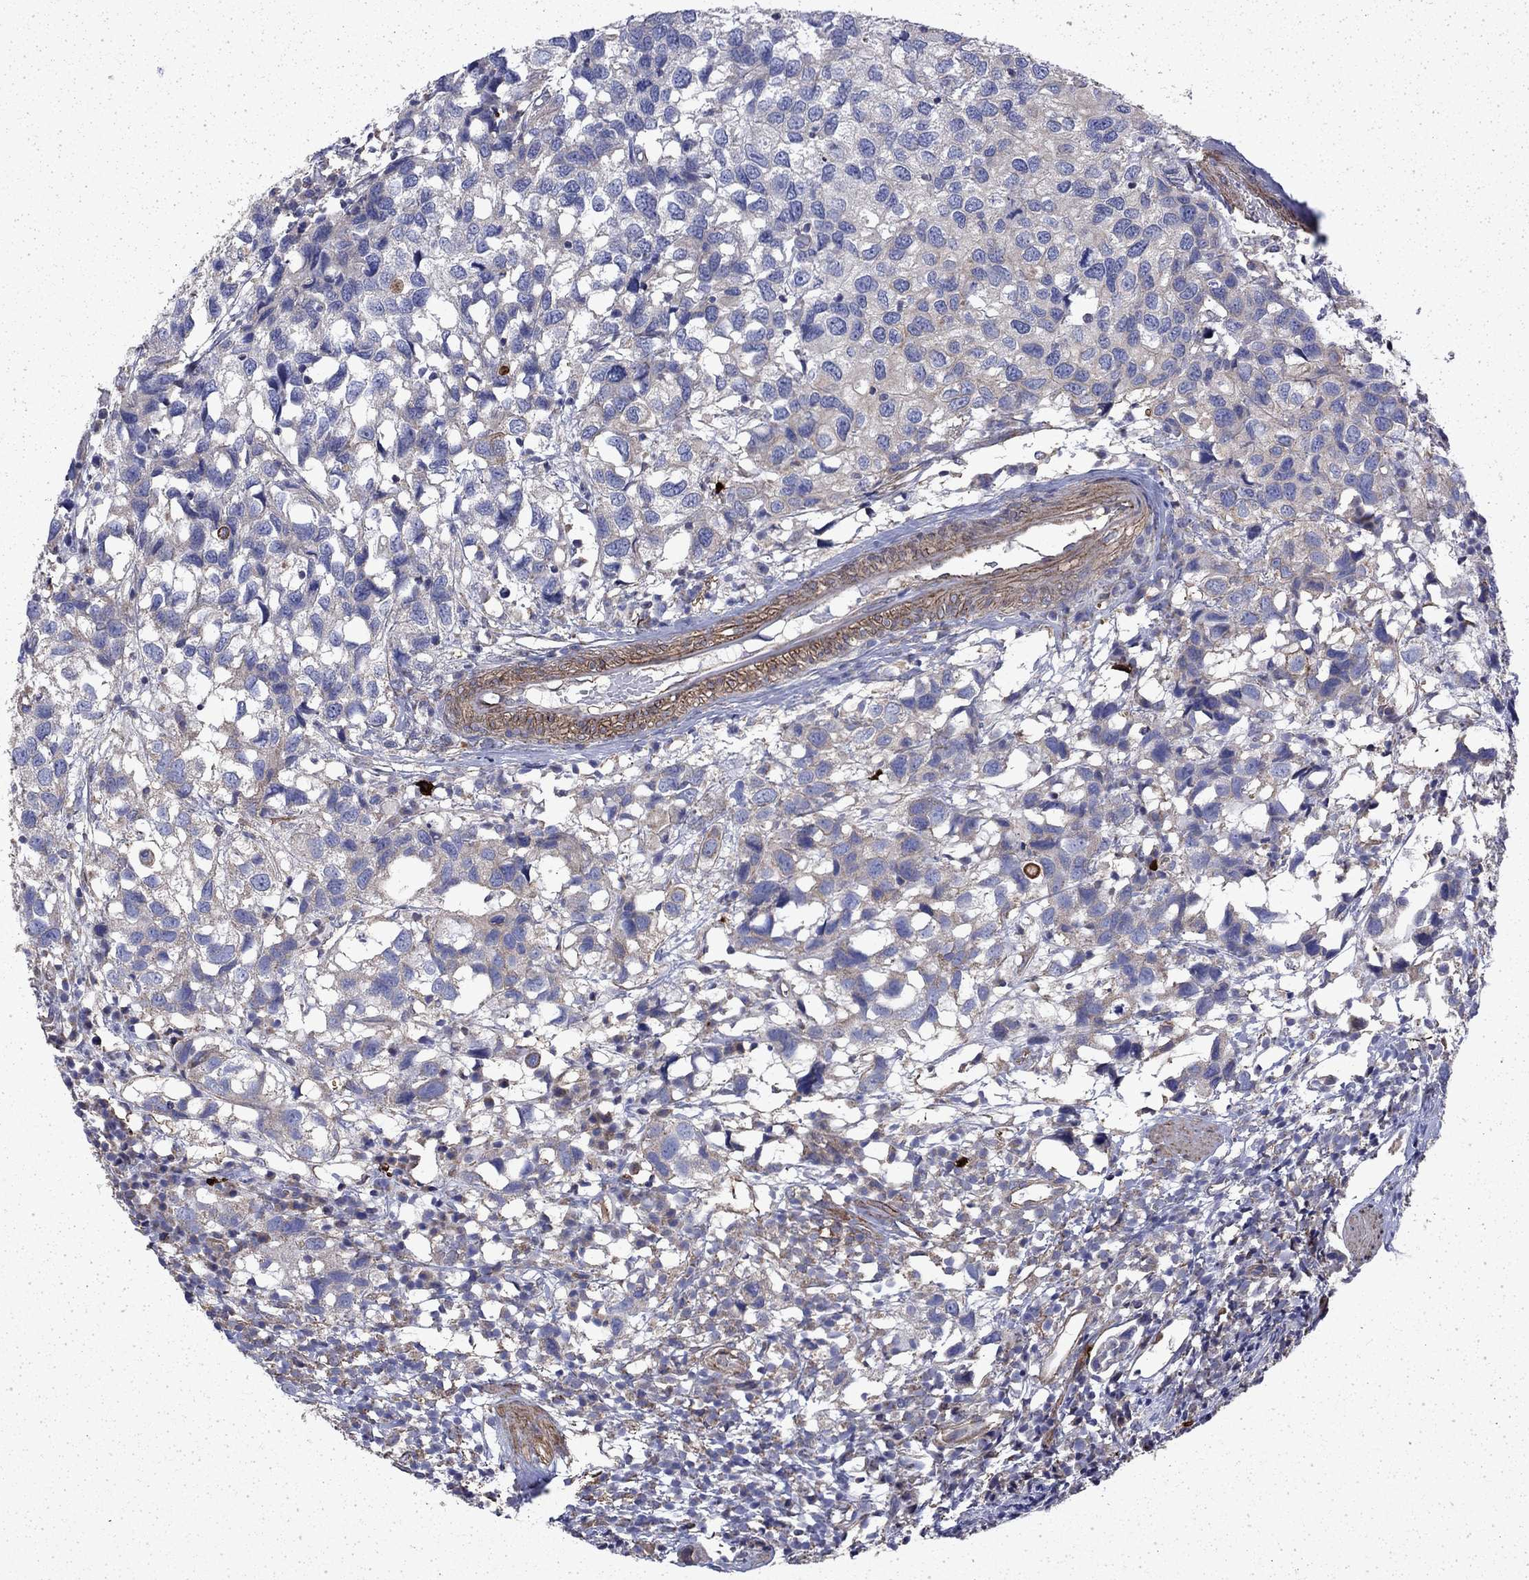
{"staining": {"intensity": "weak", "quantity": "<25%", "location": "cytoplasmic/membranous"}, "tissue": "urothelial cancer", "cell_type": "Tumor cells", "image_type": "cancer", "snomed": [{"axis": "morphology", "description": "Urothelial carcinoma, High grade"}, {"axis": "topography", "description": "Urinary bladder"}], "caption": "The image reveals no staining of tumor cells in urothelial cancer.", "gene": "DTNA", "patient": {"sex": "male", "age": 79}}